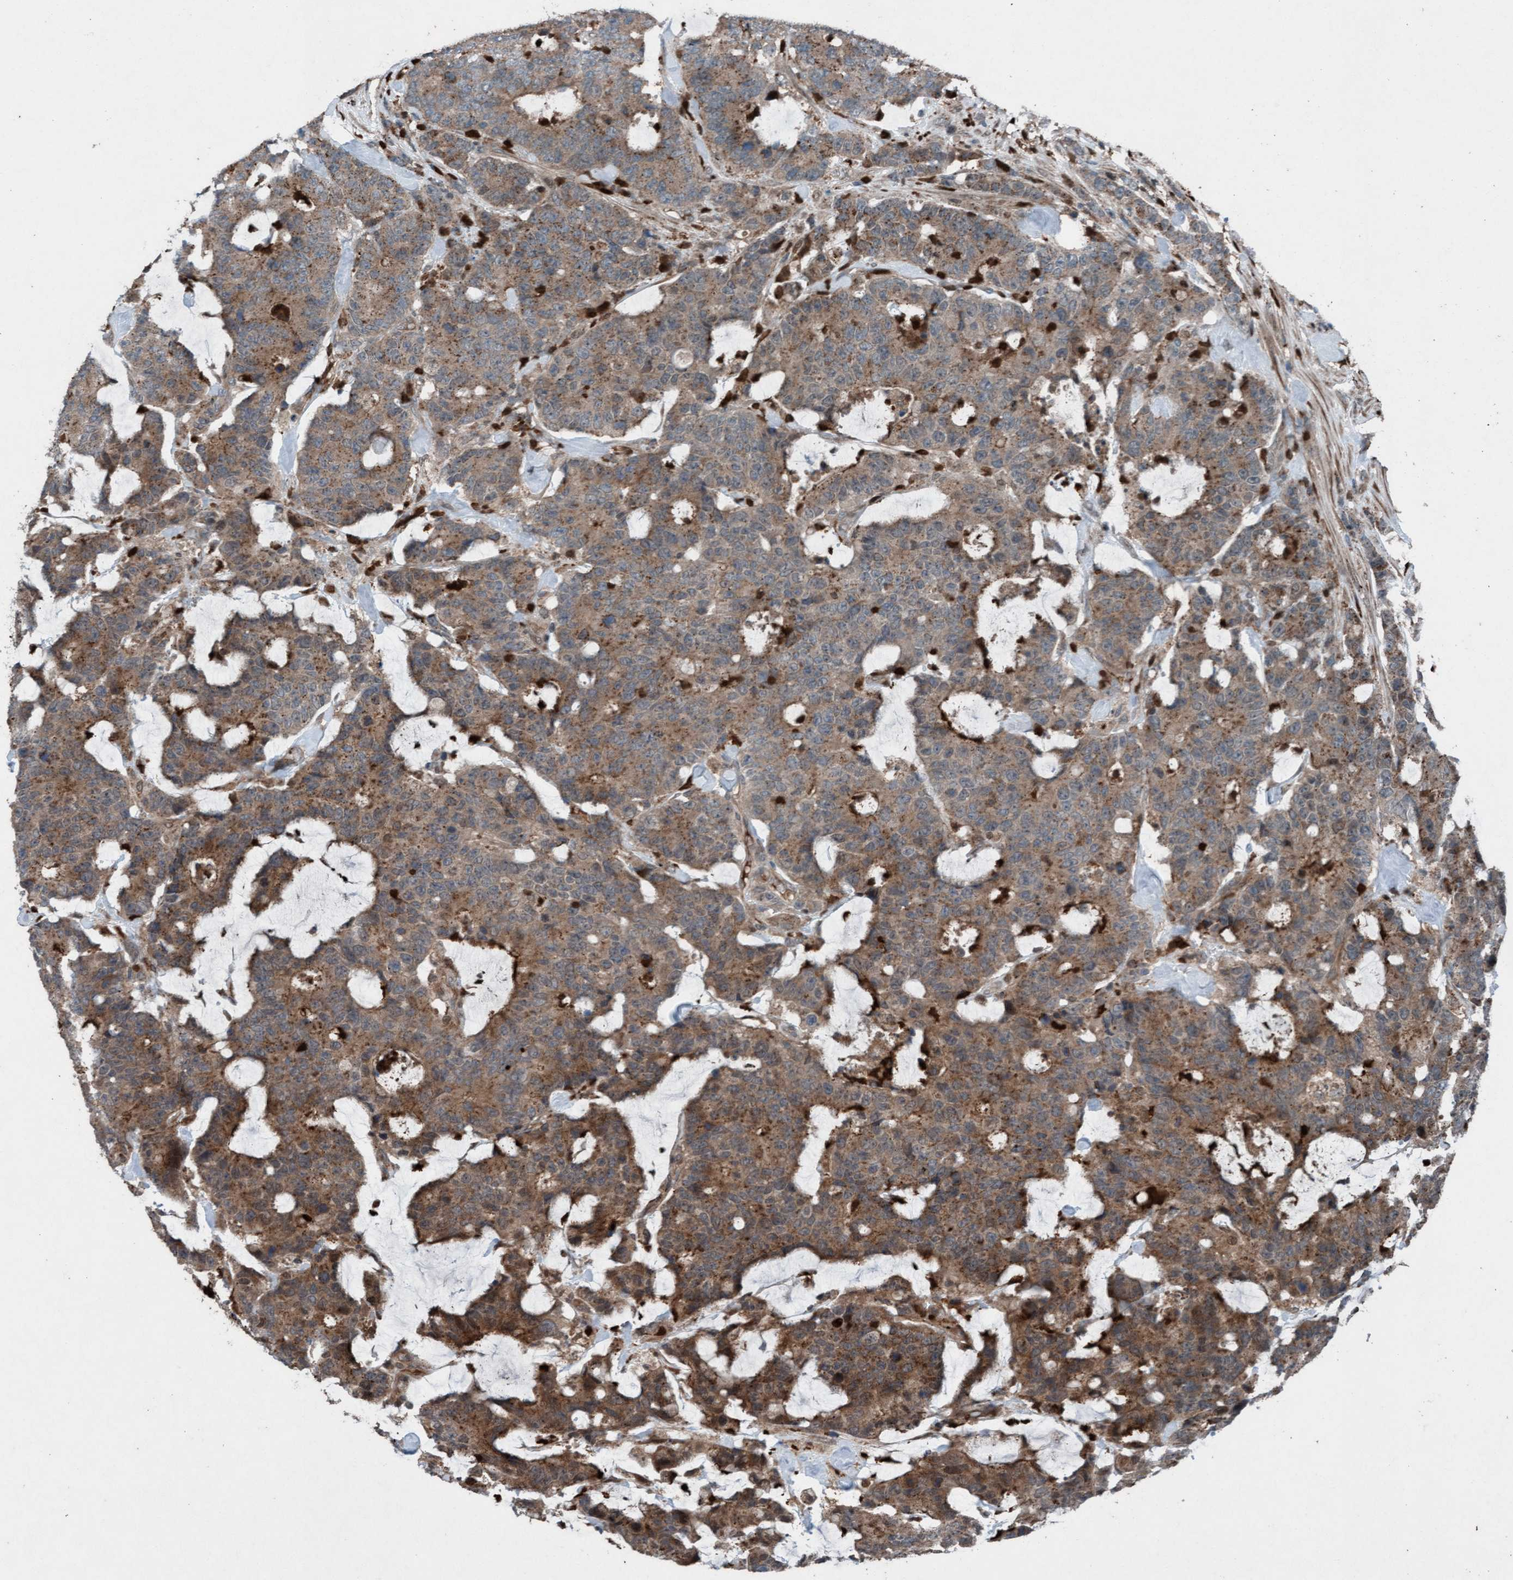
{"staining": {"intensity": "moderate", "quantity": ">75%", "location": "cytoplasmic/membranous"}, "tissue": "colorectal cancer", "cell_type": "Tumor cells", "image_type": "cancer", "snomed": [{"axis": "morphology", "description": "Adenocarcinoma, NOS"}, {"axis": "topography", "description": "Colon"}], "caption": "Moderate cytoplasmic/membranous positivity for a protein is identified in about >75% of tumor cells of colorectal cancer using IHC.", "gene": "PLXNB2", "patient": {"sex": "female", "age": 86}}